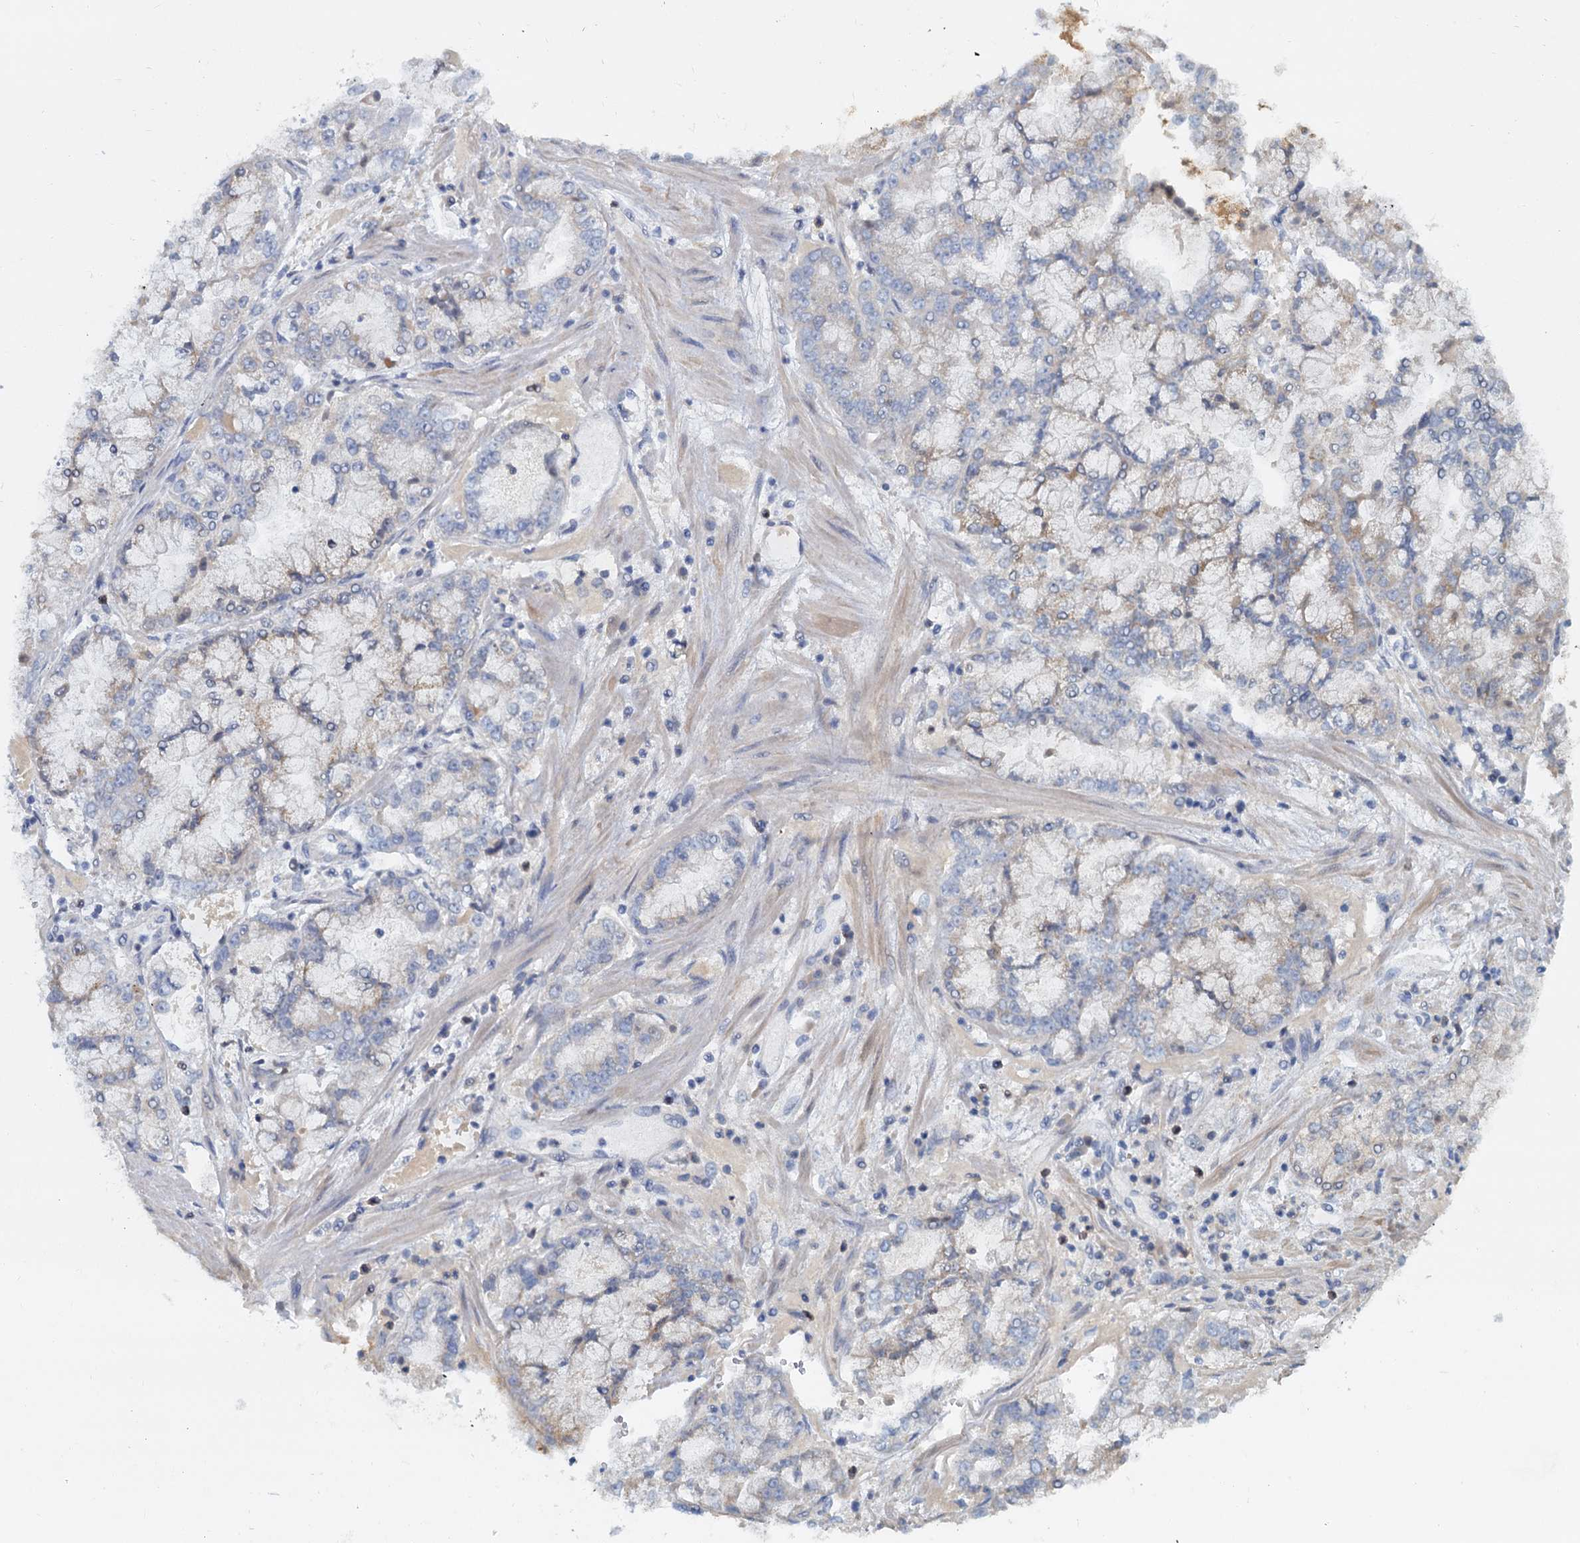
{"staining": {"intensity": "negative", "quantity": "none", "location": "none"}, "tissue": "stomach cancer", "cell_type": "Tumor cells", "image_type": "cancer", "snomed": [{"axis": "morphology", "description": "Adenocarcinoma, NOS"}, {"axis": "topography", "description": "Stomach"}], "caption": "IHC of stomach cancer (adenocarcinoma) shows no expression in tumor cells.", "gene": "ACSM3", "patient": {"sex": "male", "age": 76}}